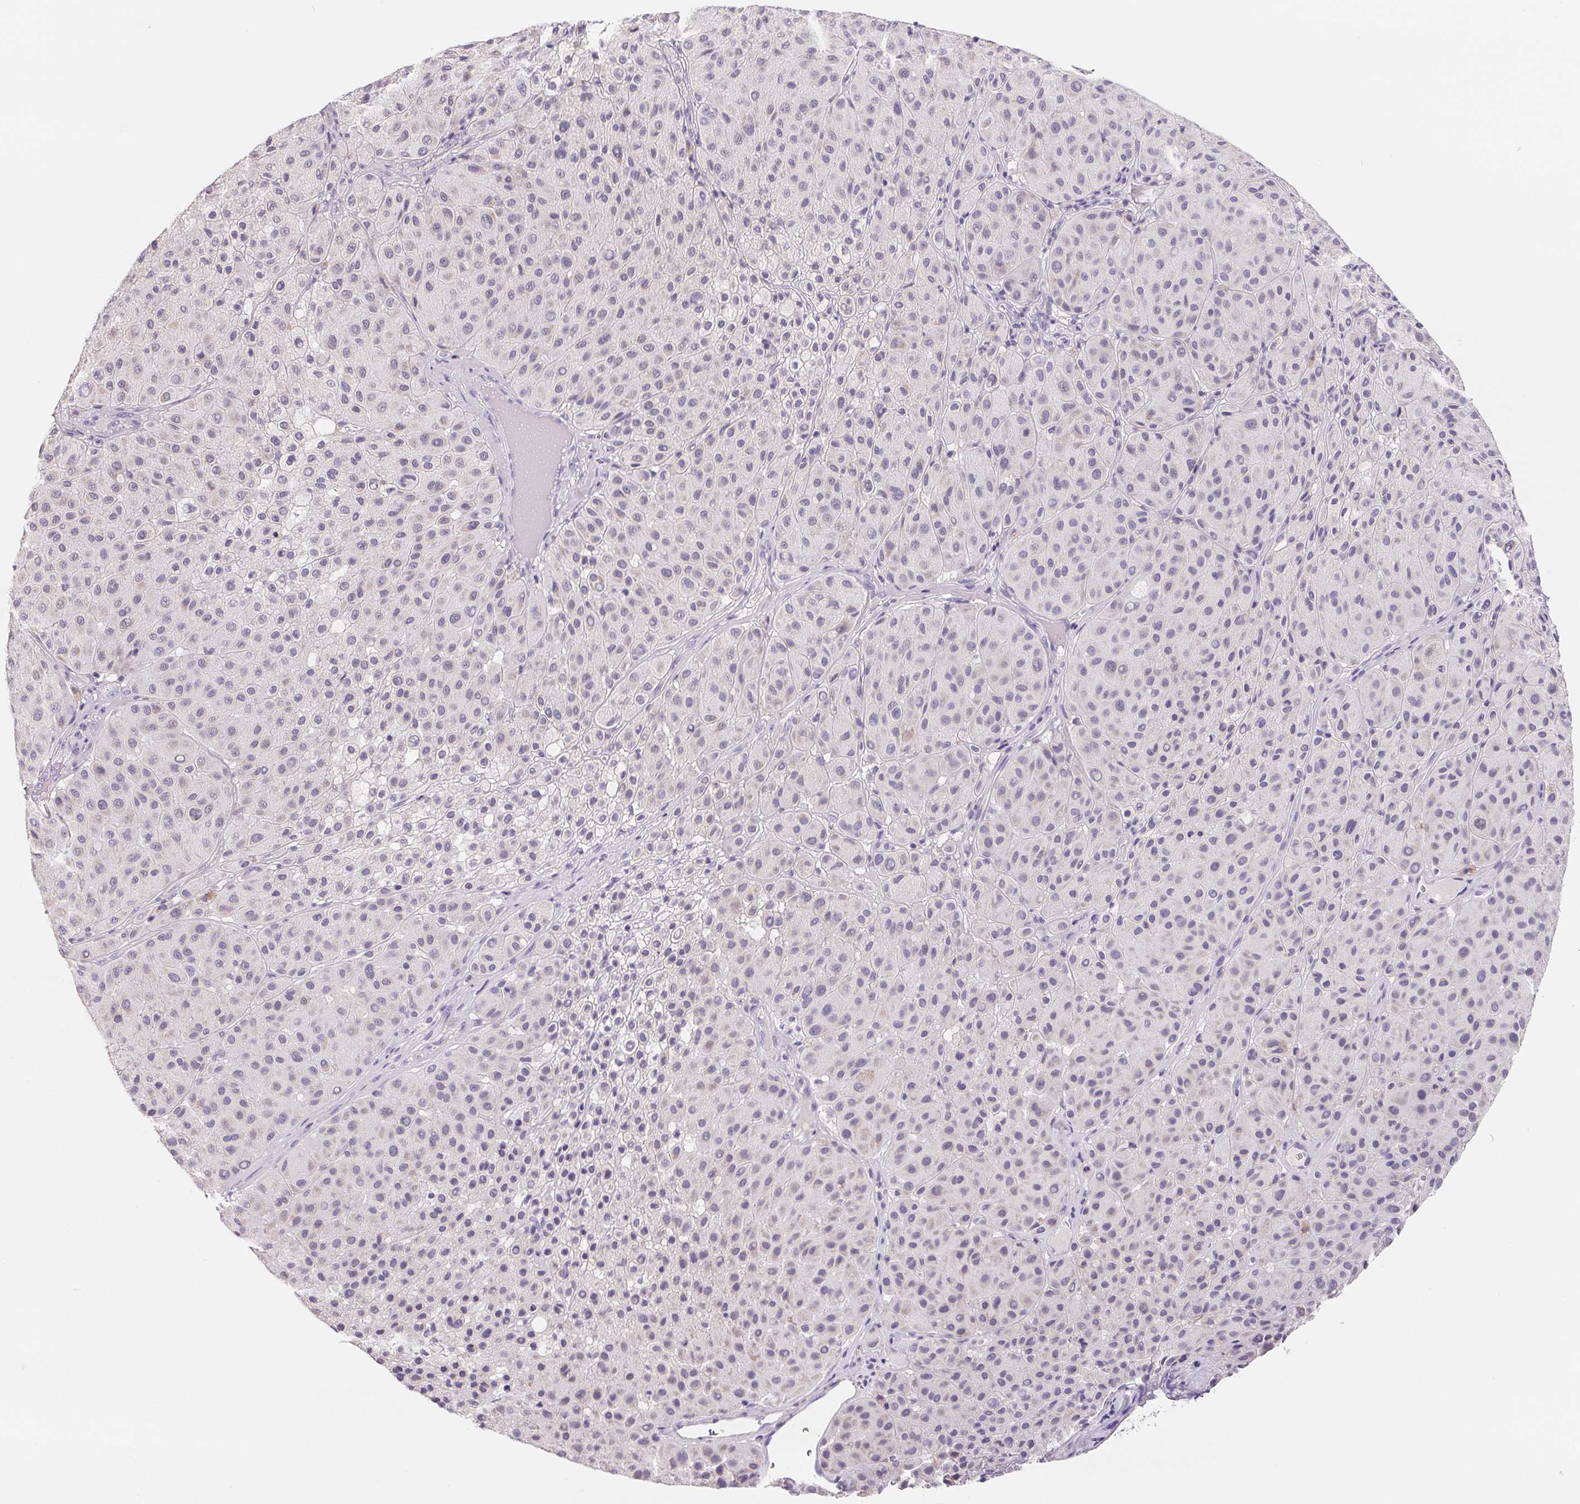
{"staining": {"intensity": "negative", "quantity": "none", "location": "none"}, "tissue": "melanoma", "cell_type": "Tumor cells", "image_type": "cancer", "snomed": [{"axis": "morphology", "description": "Malignant melanoma, Metastatic site"}, {"axis": "topography", "description": "Smooth muscle"}], "caption": "This is an immunohistochemistry (IHC) micrograph of malignant melanoma (metastatic site). There is no expression in tumor cells.", "gene": "FDX1", "patient": {"sex": "male", "age": 41}}